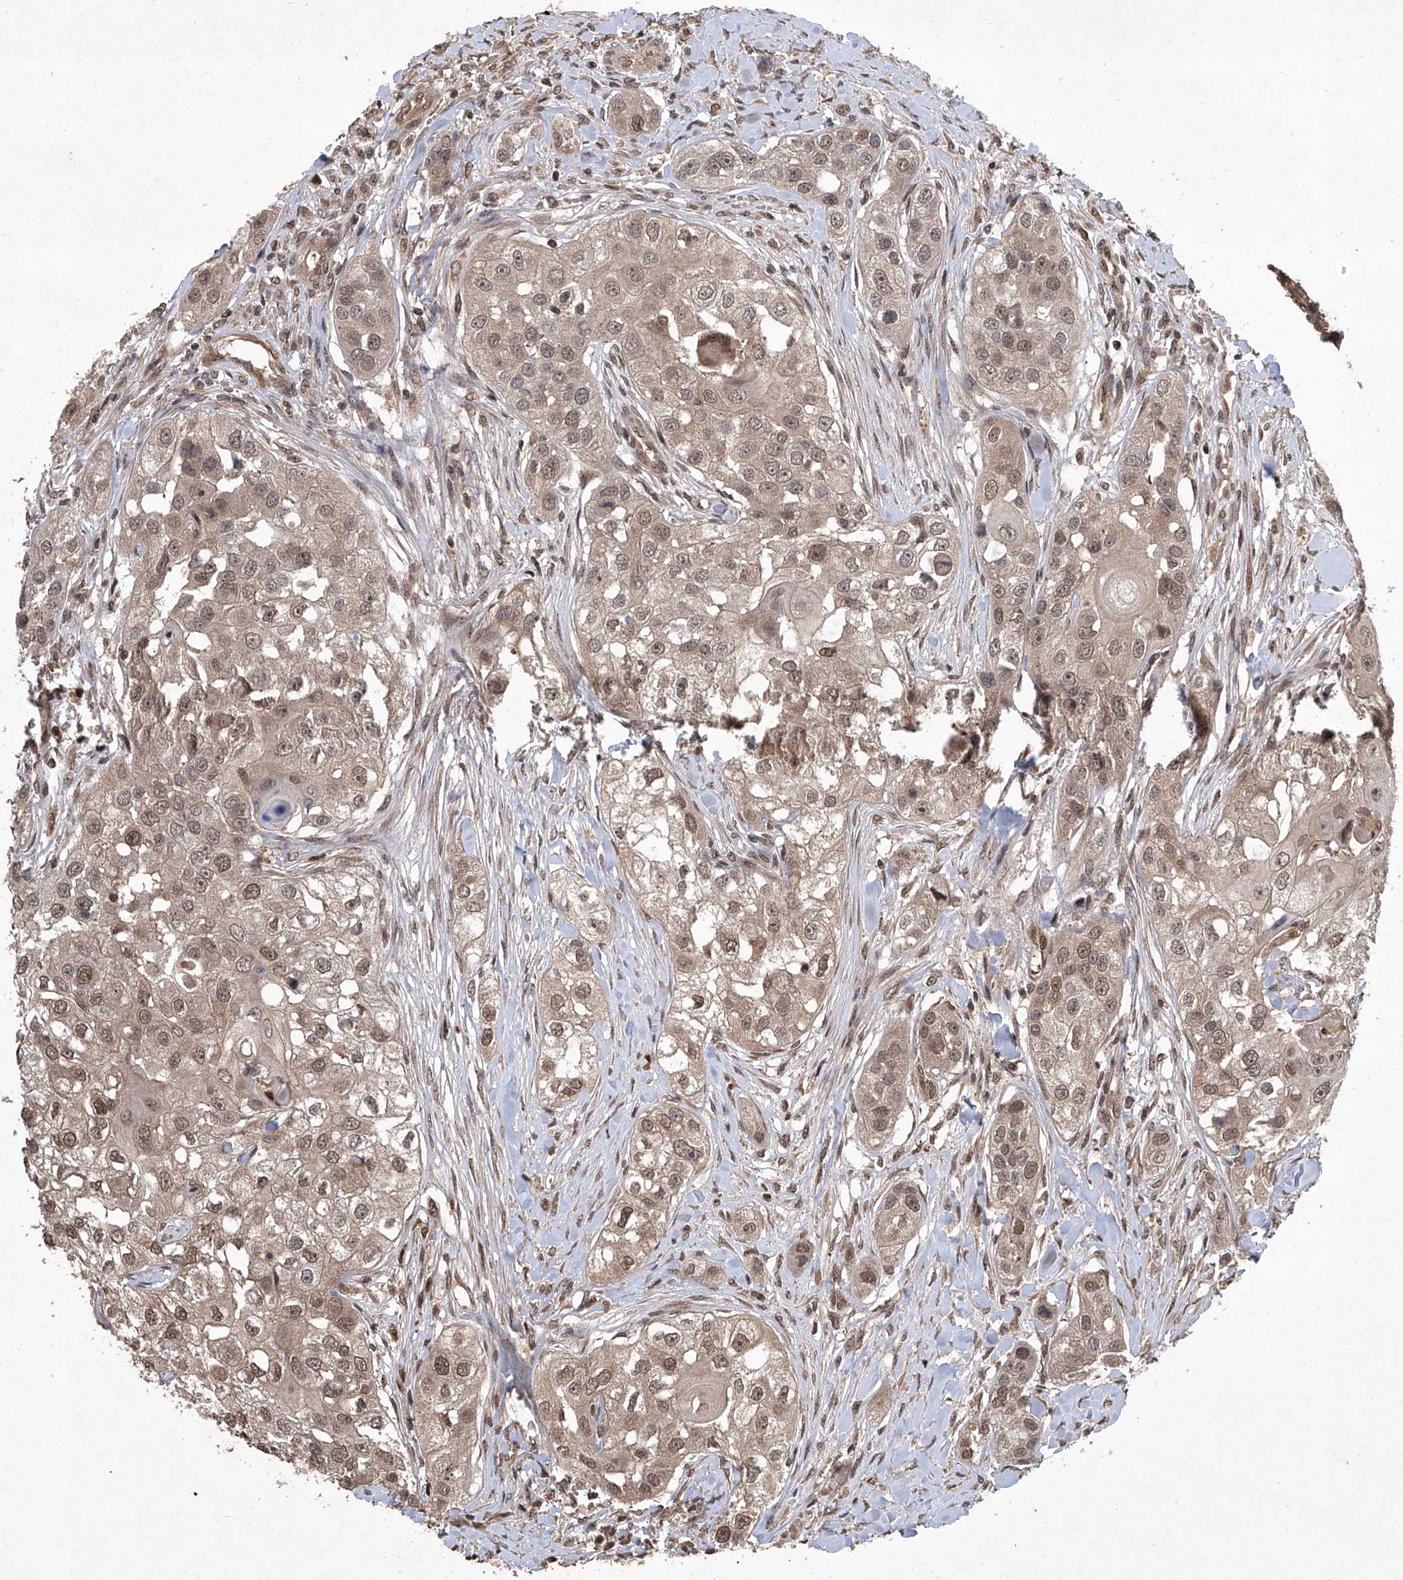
{"staining": {"intensity": "moderate", "quantity": ">75%", "location": "cytoplasmic/membranous,nuclear"}, "tissue": "head and neck cancer", "cell_type": "Tumor cells", "image_type": "cancer", "snomed": [{"axis": "morphology", "description": "Normal tissue, NOS"}, {"axis": "morphology", "description": "Squamous cell carcinoma, NOS"}, {"axis": "topography", "description": "Skeletal muscle"}, {"axis": "topography", "description": "Head-Neck"}], "caption": "Brown immunohistochemical staining in human squamous cell carcinoma (head and neck) reveals moderate cytoplasmic/membranous and nuclear expression in approximately >75% of tumor cells.", "gene": "TSNAX", "patient": {"sex": "male", "age": 51}}